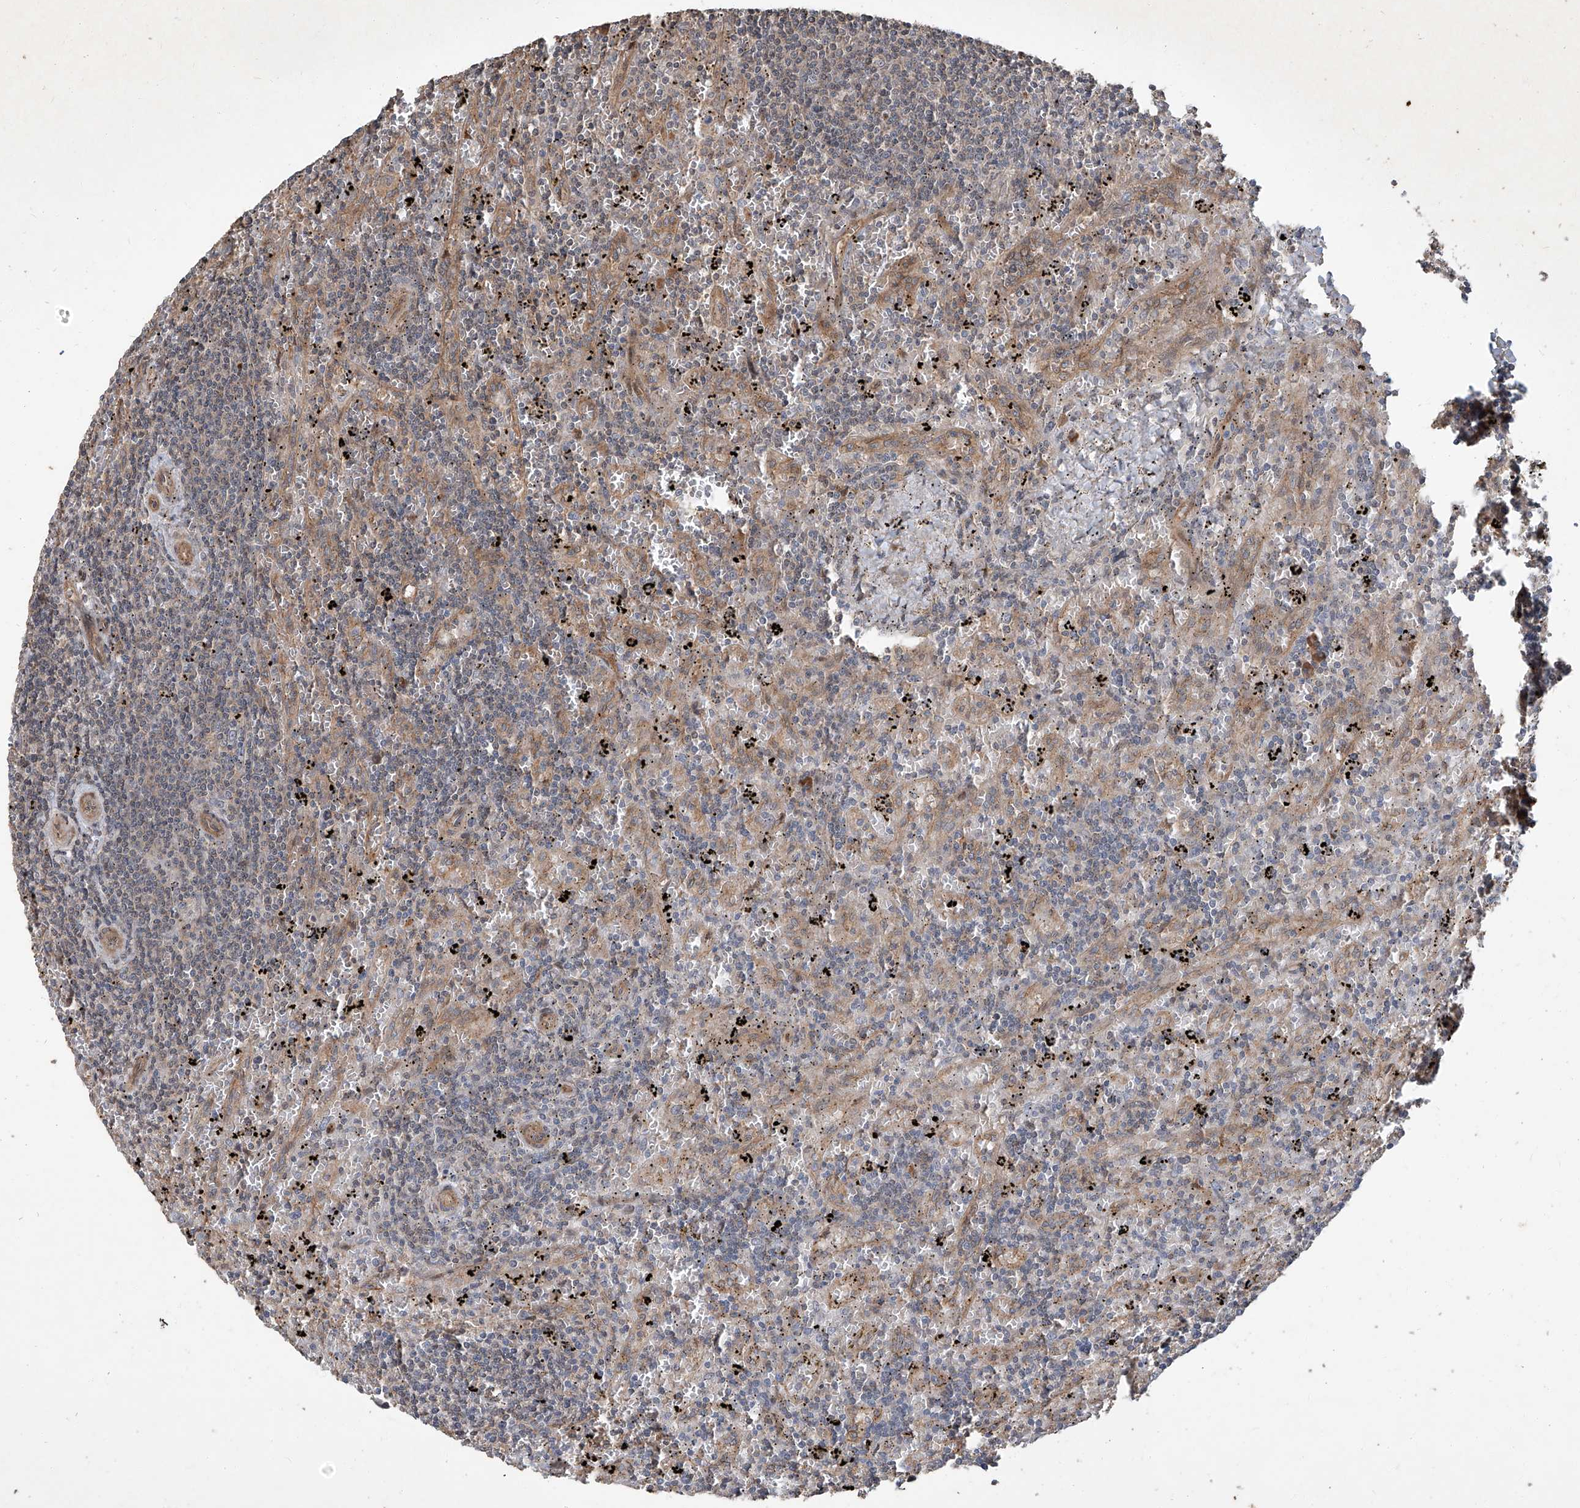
{"staining": {"intensity": "negative", "quantity": "none", "location": "none"}, "tissue": "lymphoma", "cell_type": "Tumor cells", "image_type": "cancer", "snomed": [{"axis": "morphology", "description": "Malignant lymphoma, non-Hodgkin's type, Low grade"}, {"axis": "topography", "description": "Spleen"}], "caption": "Protein analysis of lymphoma shows no significant positivity in tumor cells.", "gene": "CCN1", "patient": {"sex": "male", "age": 76}}